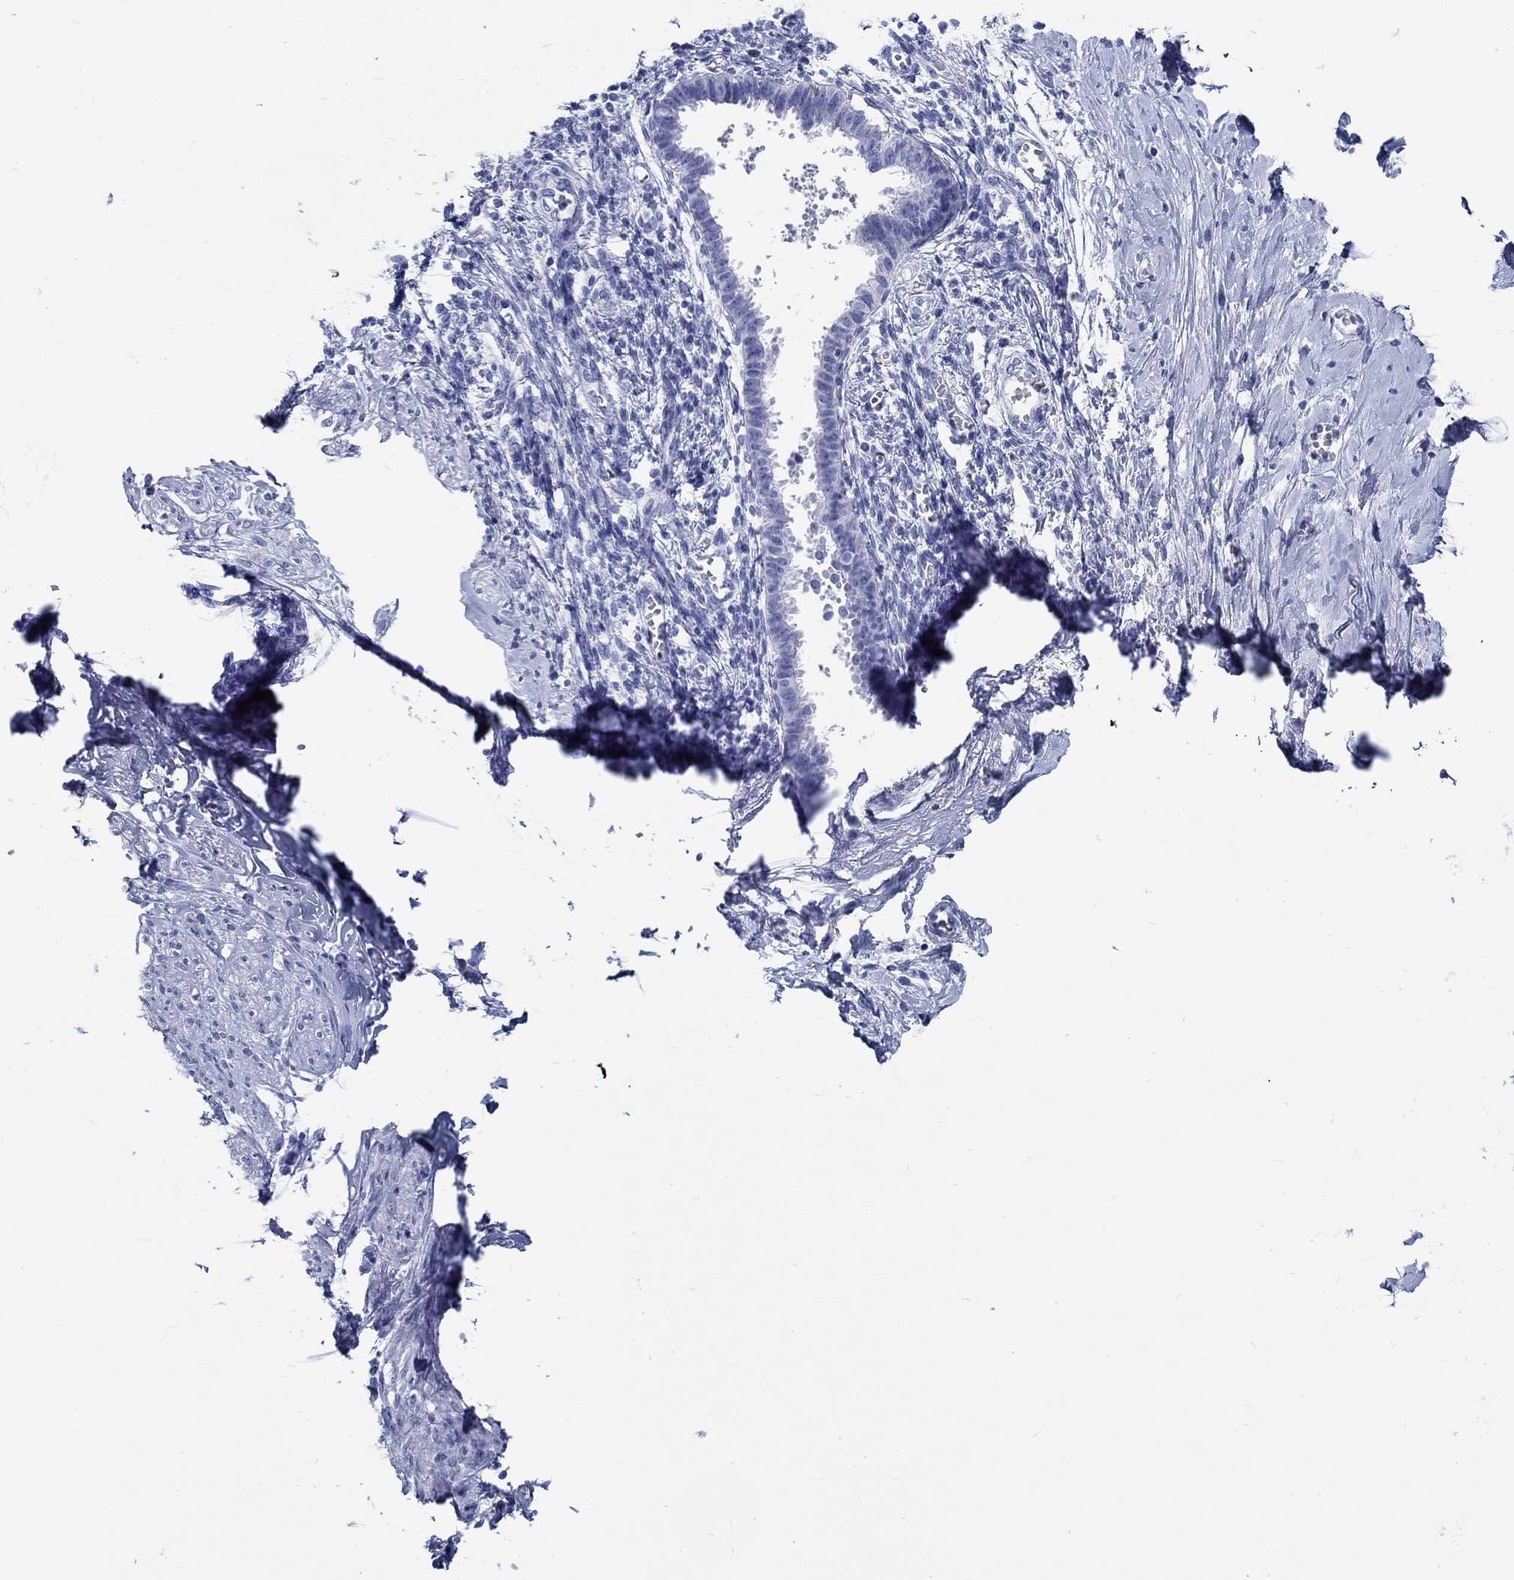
{"staining": {"intensity": "negative", "quantity": "none", "location": "none"}, "tissue": "endometrium", "cell_type": "Cells in endometrial stroma", "image_type": "normal", "snomed": [{"axis": "morphology", "description": "Normal tissue, NOS"}, {"axis": "topography", "description": "Cervix"}, {"axis": "topography", "description": "Endometrium"}], "caption": "High power microscopy image of an immunohistochemistry photomicrograph of benign endometrium, revealing no significant staining in cells in endometrial stroma.", "gene": "FBXO2", "patient": {"sex": "female", "age": 37}}